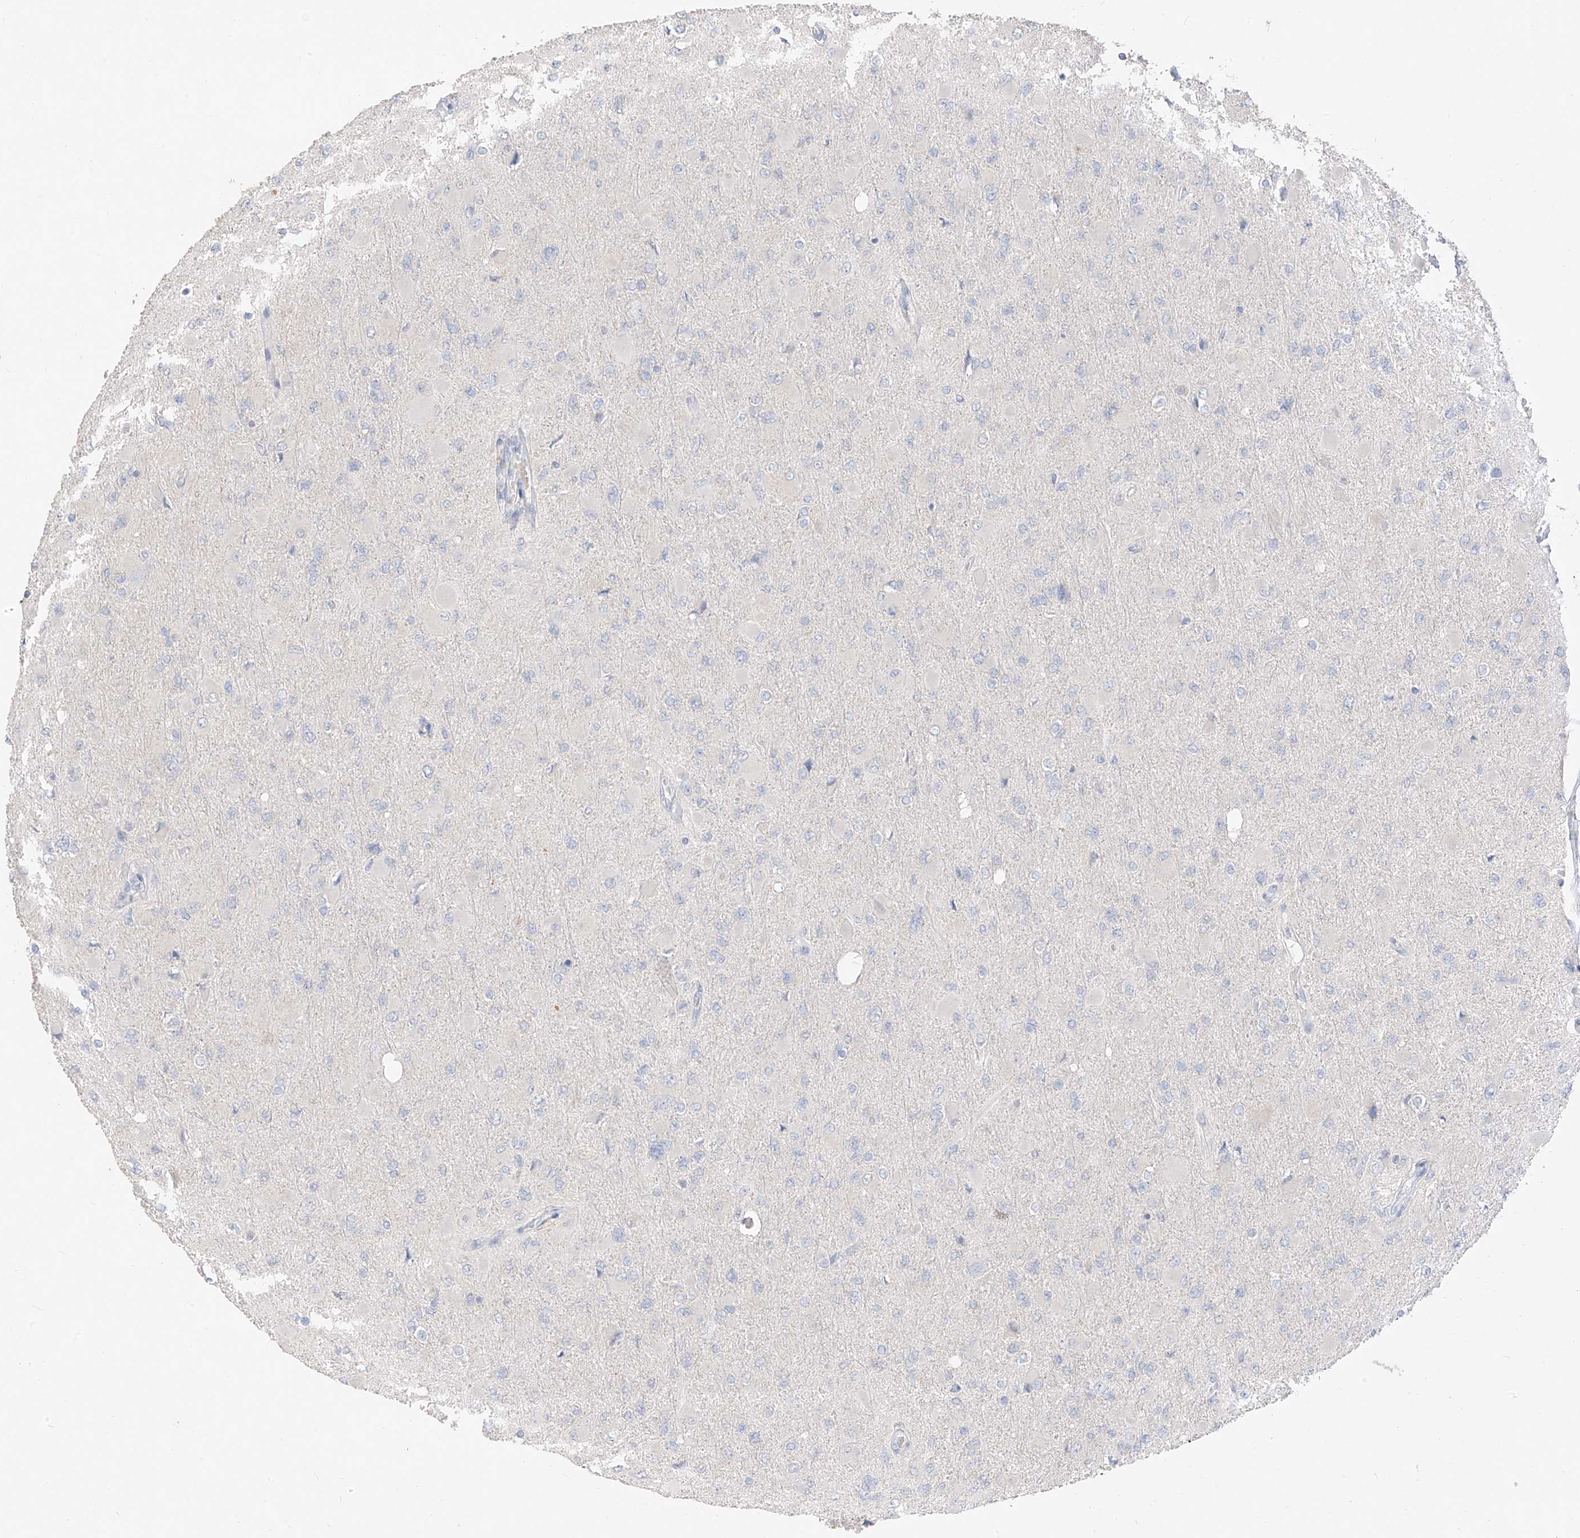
{"staining": {"intensity": "negative", "quantity": "none", "location": "none"}, "tissue": "glioma", "cell_type": "Tumor cells", "image_type": "cancer", "snomed": [{"axis": "morphology", "description": "Glioma, malignant, High grade"}, {"axis": "topography", "description": "Cerebral cortex"}], "caption": "Micrograph shows no significant protein positivity in tumor cells of malignant glioma (high-grade).", "gene": "ZZEF1", "patient": {"sex": "female", "age": 36}}